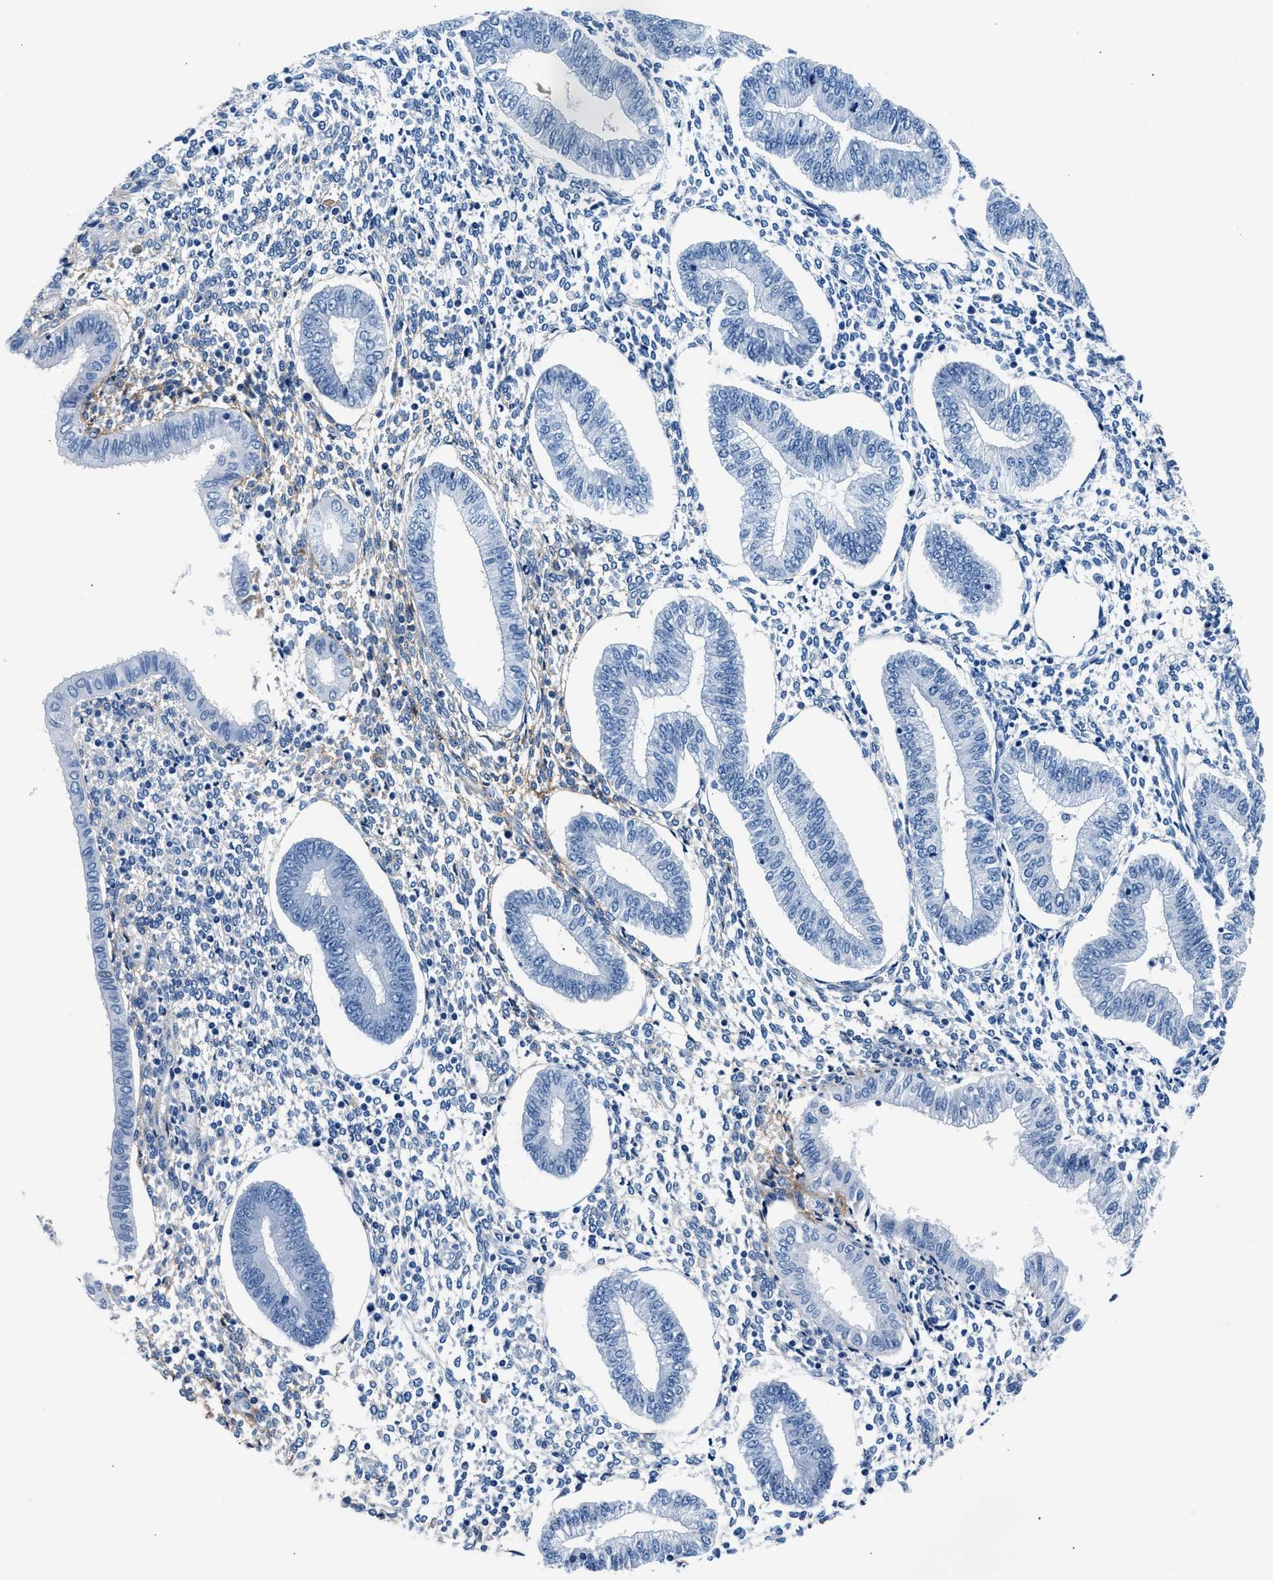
{"staining": {"intensity": "negative", "quantity": "none", "location": "none"}, "tissue": "endometrium", "cell_type": "Cells in endometrial stroma", "image_type": "normal", "snomed": [{"axis": "morphology", "description": "Normal tissue, NOS"}, {"axis": "topography", "description": "Endometrium"}], "caption": "Human endometrium stained for a protein using IHC shows no staining in cells in endometrial stroma.", "gene": "TNR", "patient": {"sex": "female", "age": 50}}